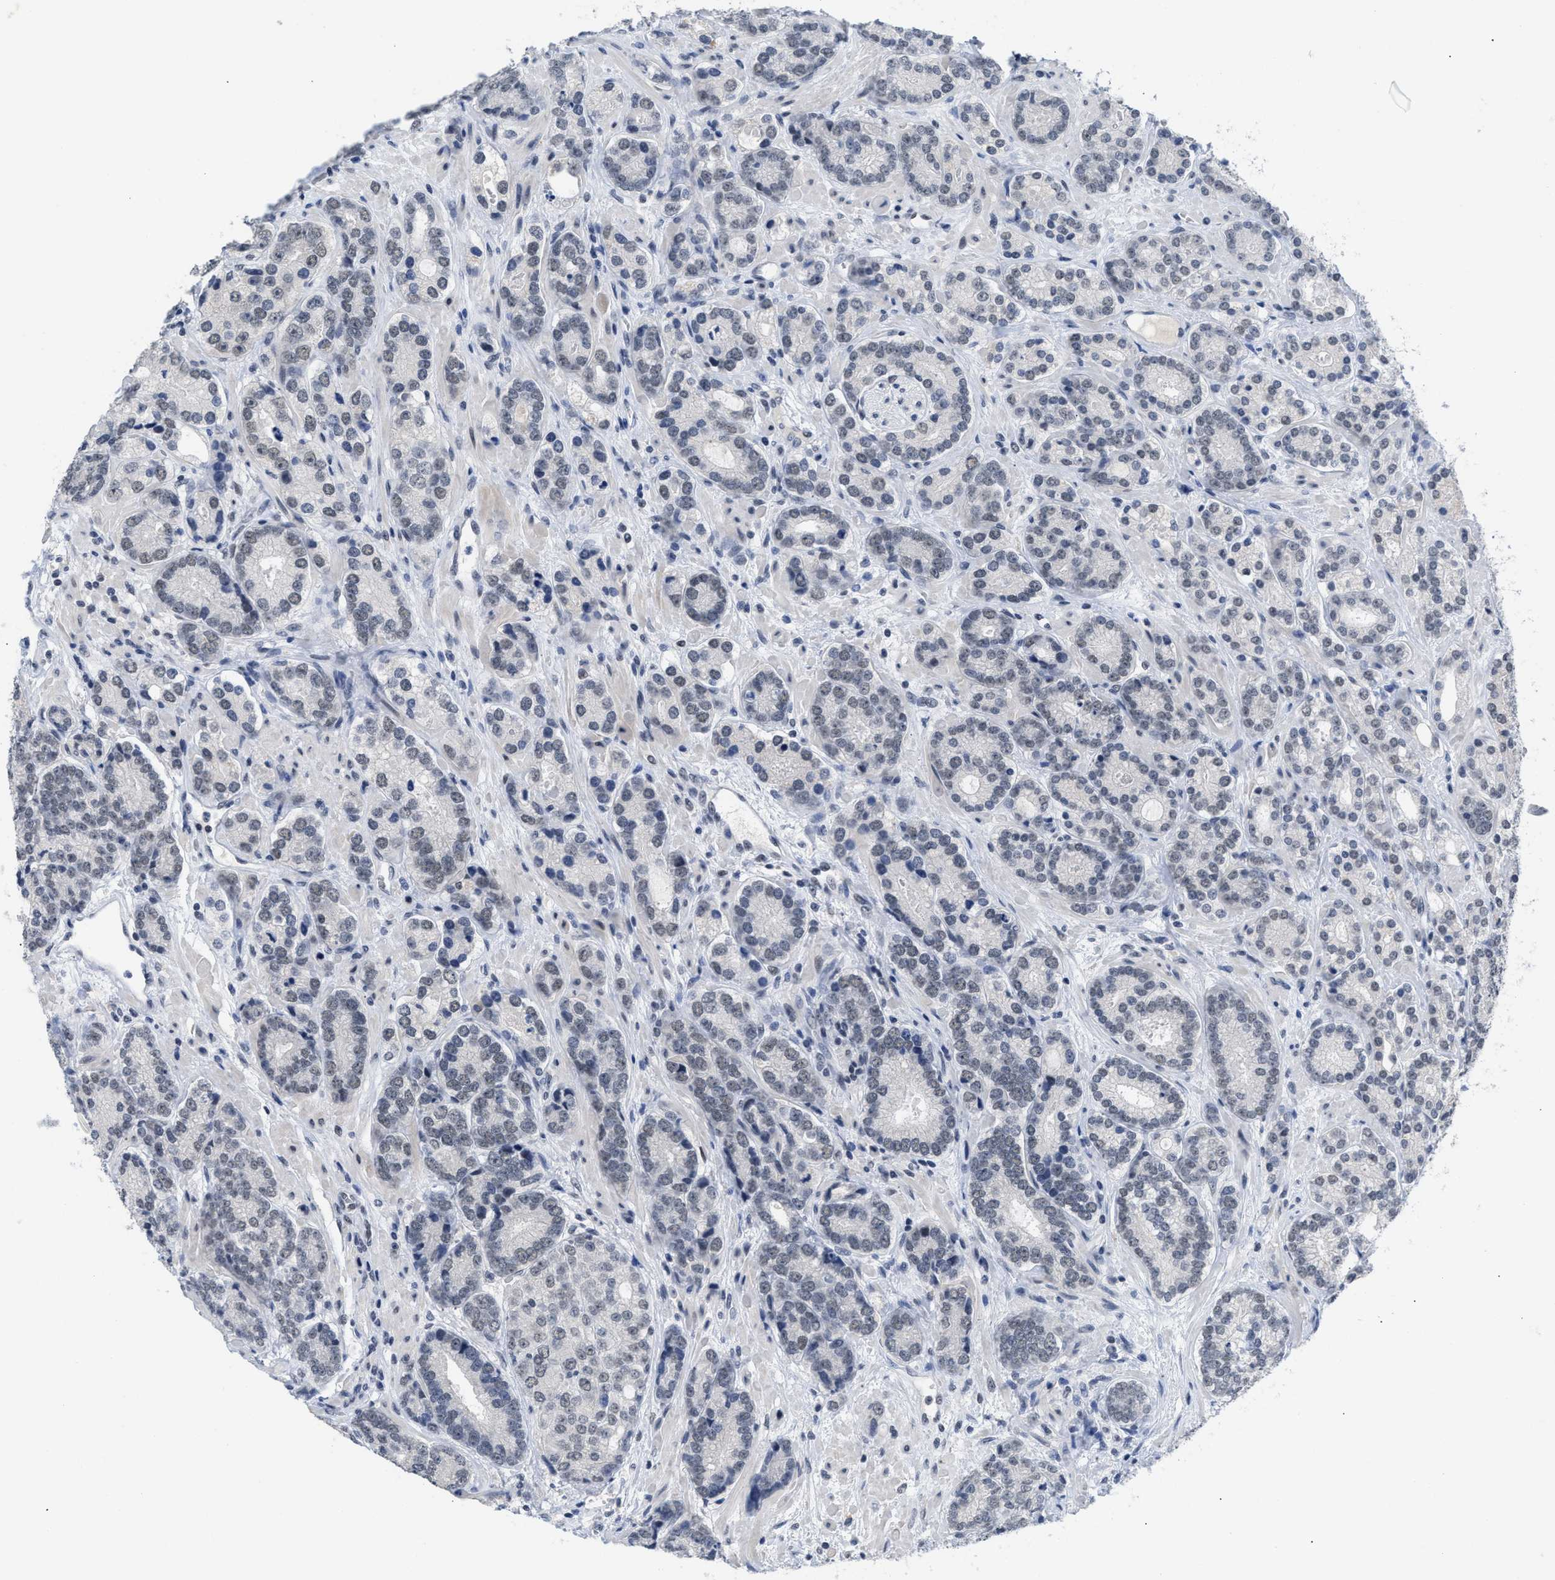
{"staining": {"intensity": "weak", "quantity": "<25%", "location": "nuclear"}, "tissue": "prostate cancer", "cell_type": "Tumor cells", "image_type": "cancer", "snomed": [{"axis": "morphology", "description": "Adenocarcinoma, High grade"}, {"axis": "topography", "description": "Prostate"}], "caption": "Tumor cells are negative for brown protein staining in prostate cancer. (DAB (3,3'-diaminobenzidine) IHC visualized using brightfield microscopy, high magnification).", "gene": "GGNBP2", "patient": {"sex": "male", "age": 61}}